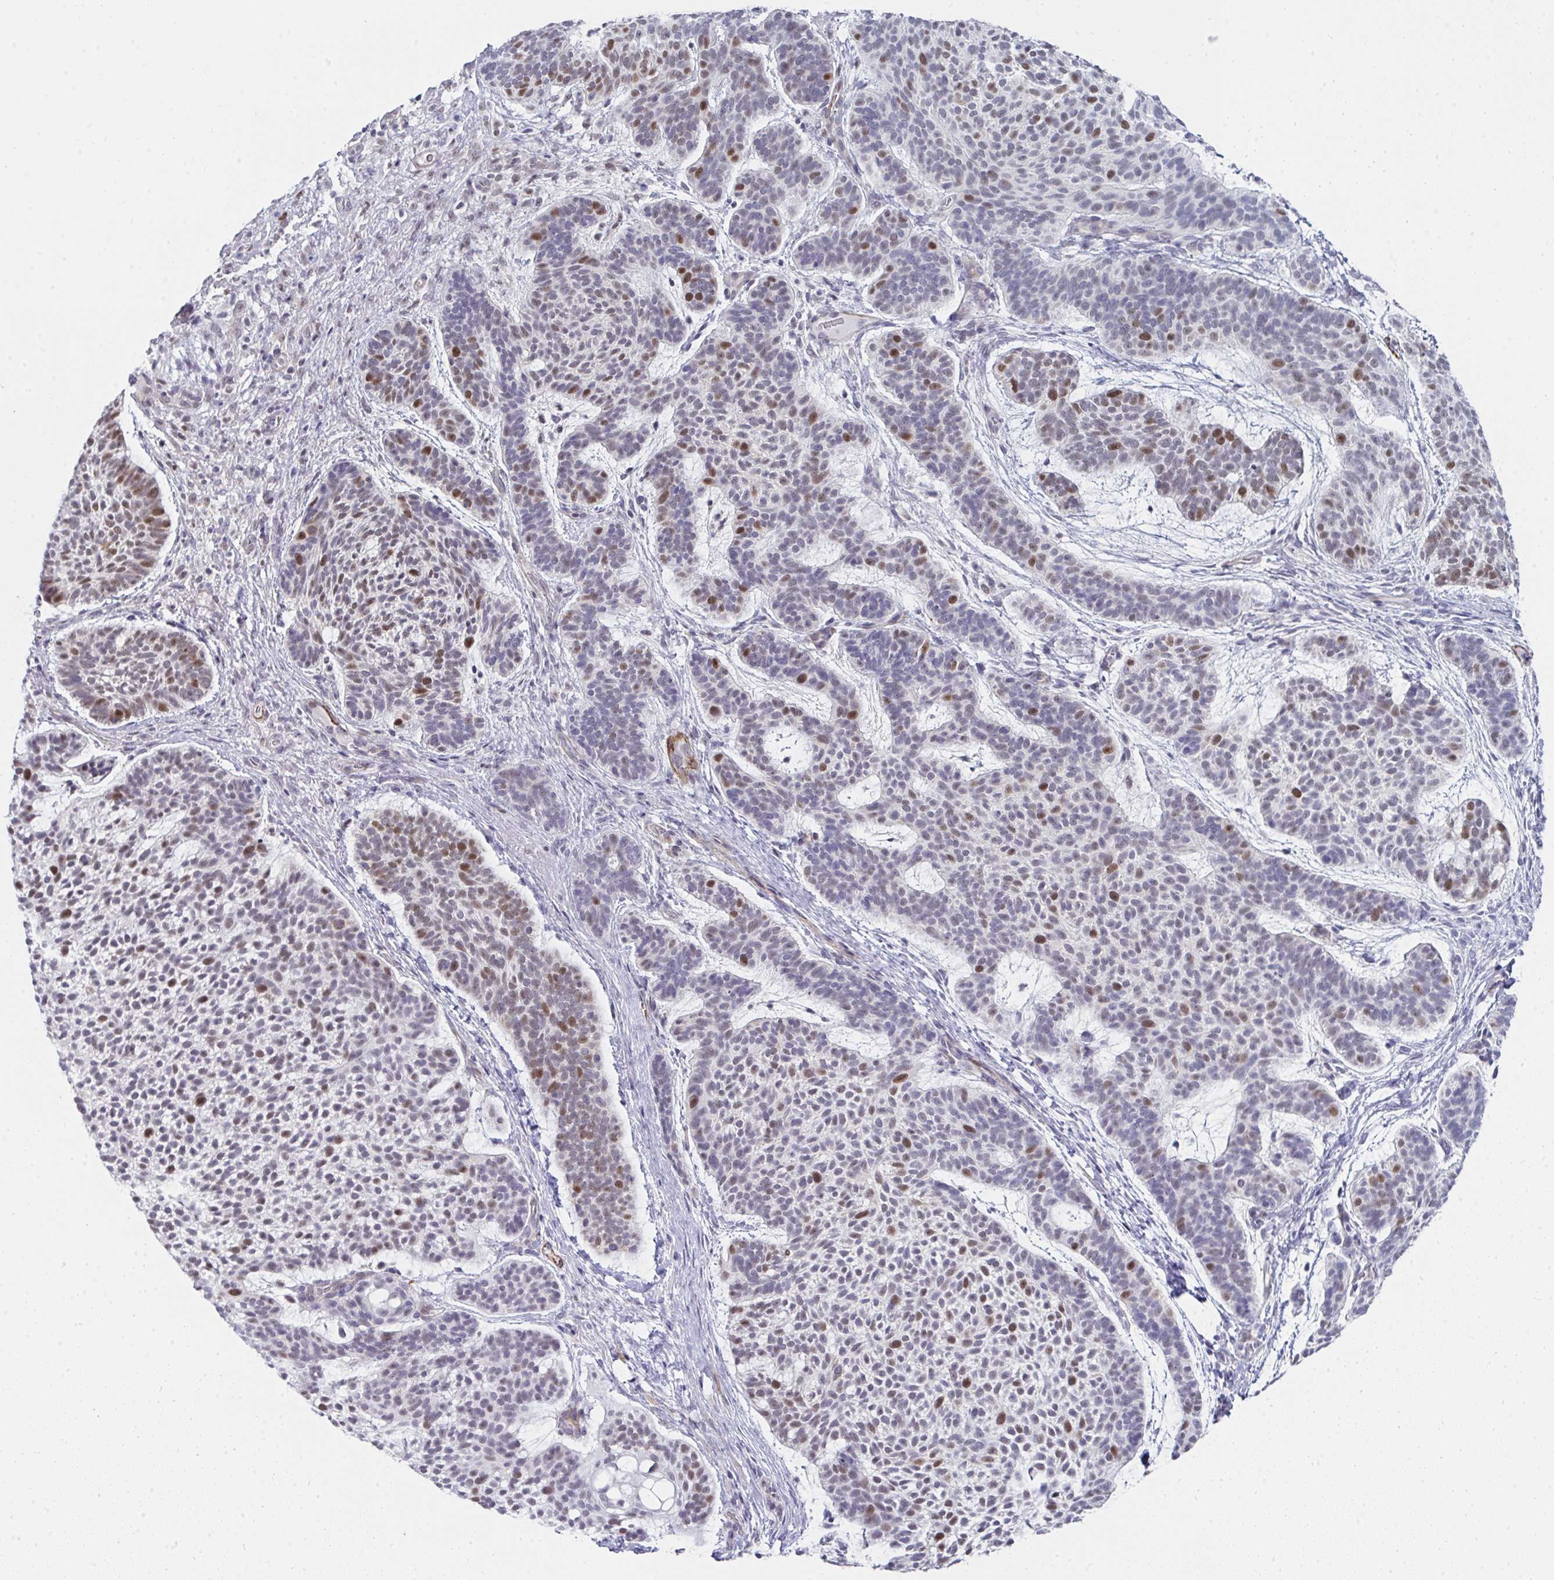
{"staining": {"intensity": "moderate", "quantity": "25%-75%", "location": "nuclear"}, "tissue": "skin cancer", "cell_type": "Tumor cells", "image_type": "cancer", "snomed": [{"axis": "morphology", "description": "Basal cell carcinoma"}, {"axis": "topography", "description": "Skin"}, {"axis": "topography", "description": "Skin of face"}], "caption": "Human basal cell carcinoma (skin) stained with a brown dye shows moderate nuclear positive staining in approximately 25%-75% of tumor cells.", "gene": "GINS2", "patient": {"sex": "male", "age": 73}}